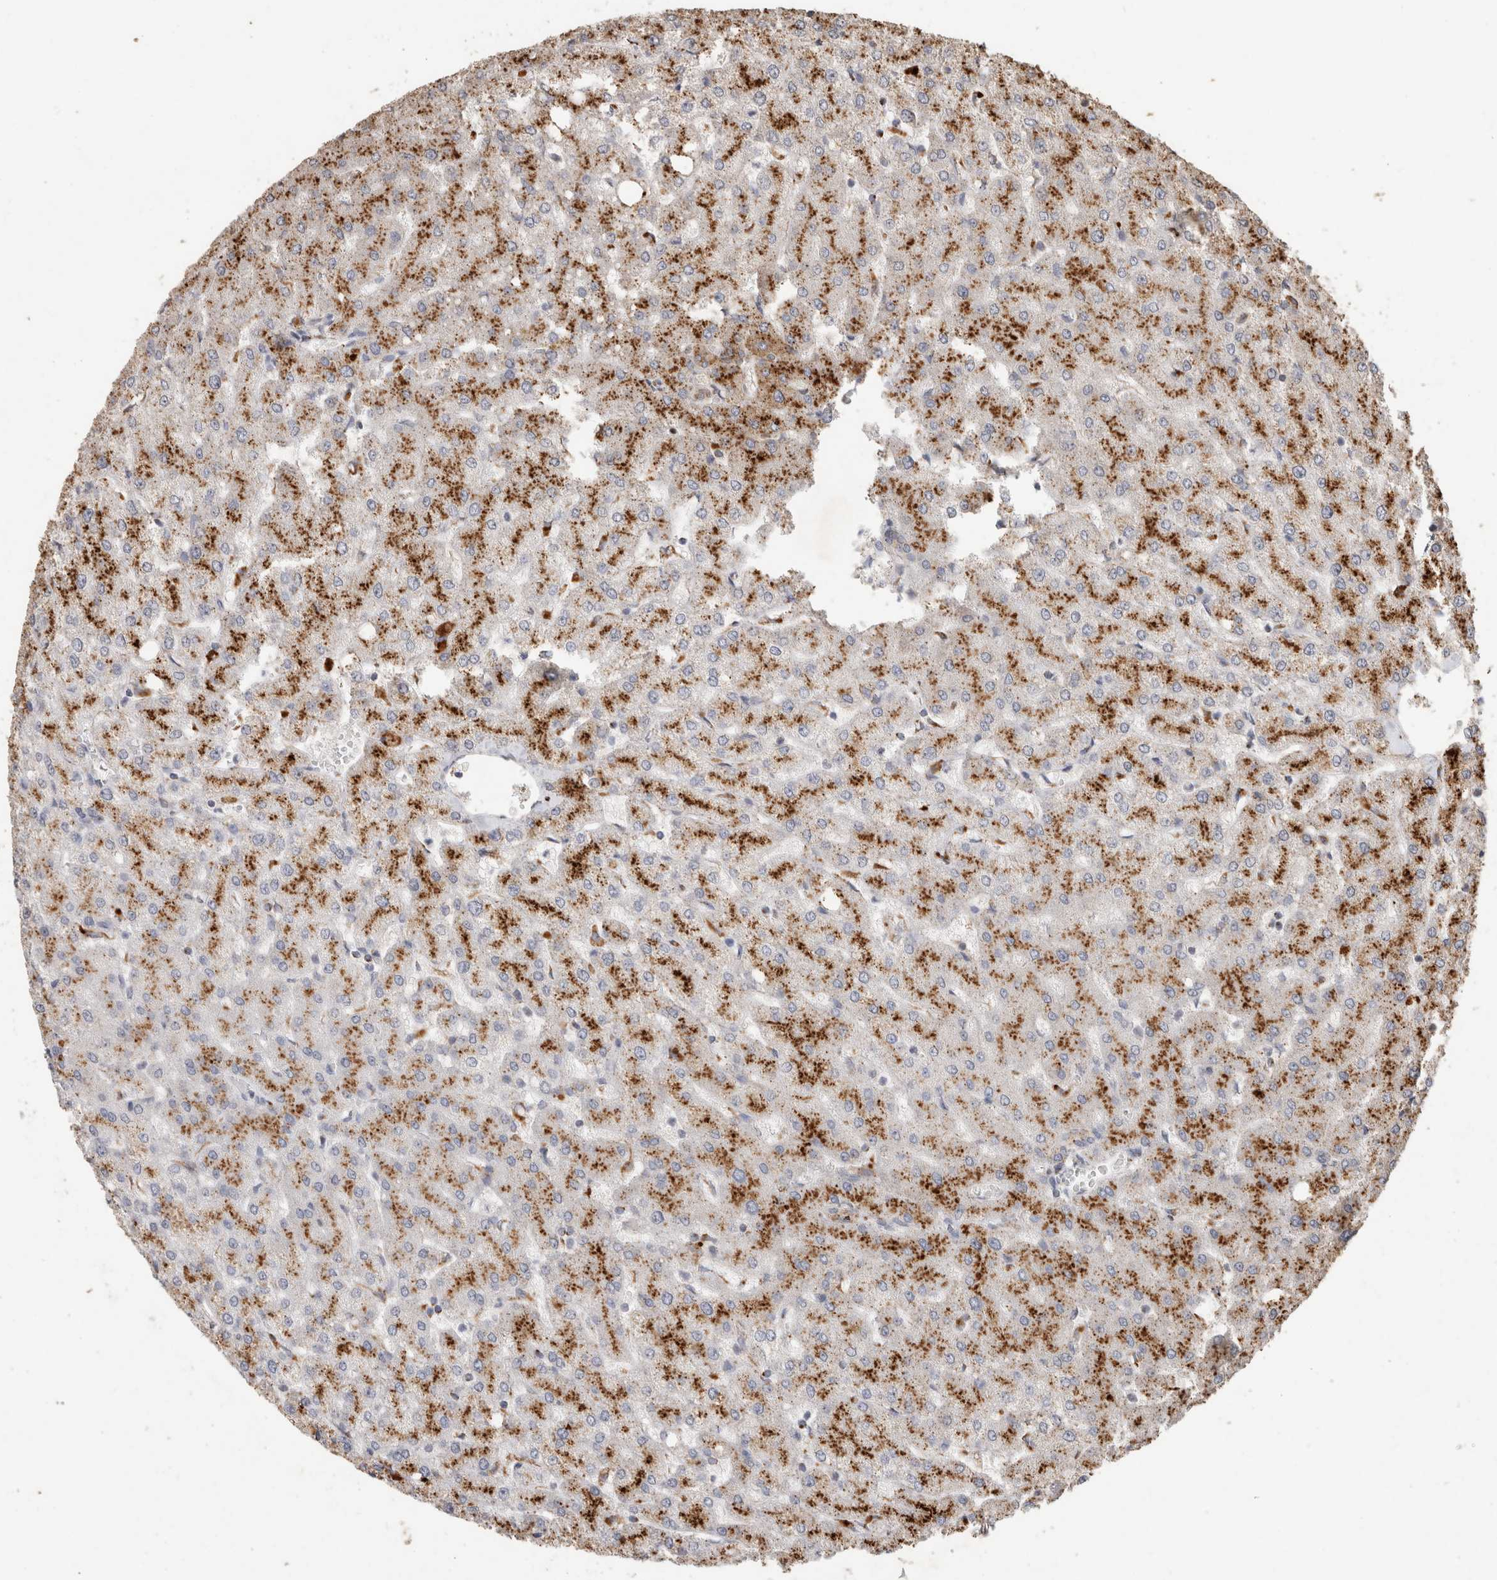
{"staining": {"intensity": "negative", "quantity": "none", "location": "none"}, "tissue": "liver", "cell_type": "Cholangiocytes", "image_type": "normal", "snomed": [{"axis": "morphology", "description": "Normal tissue, NOS"}, {"axis": "topography", "description": "Liver"}], "caption": "Immunohistochemistry image of normal liver: liver stained with DAB (3,3'-diaminobenzidine) shows no significant protein expression in cholangiocytes. (DAB (3,3'-diaminobenzidine) IHC visualized using brightfield microscopy, high magnification).", "gene": "ARSA", "patient": {"sex": "female", "age": 54}}